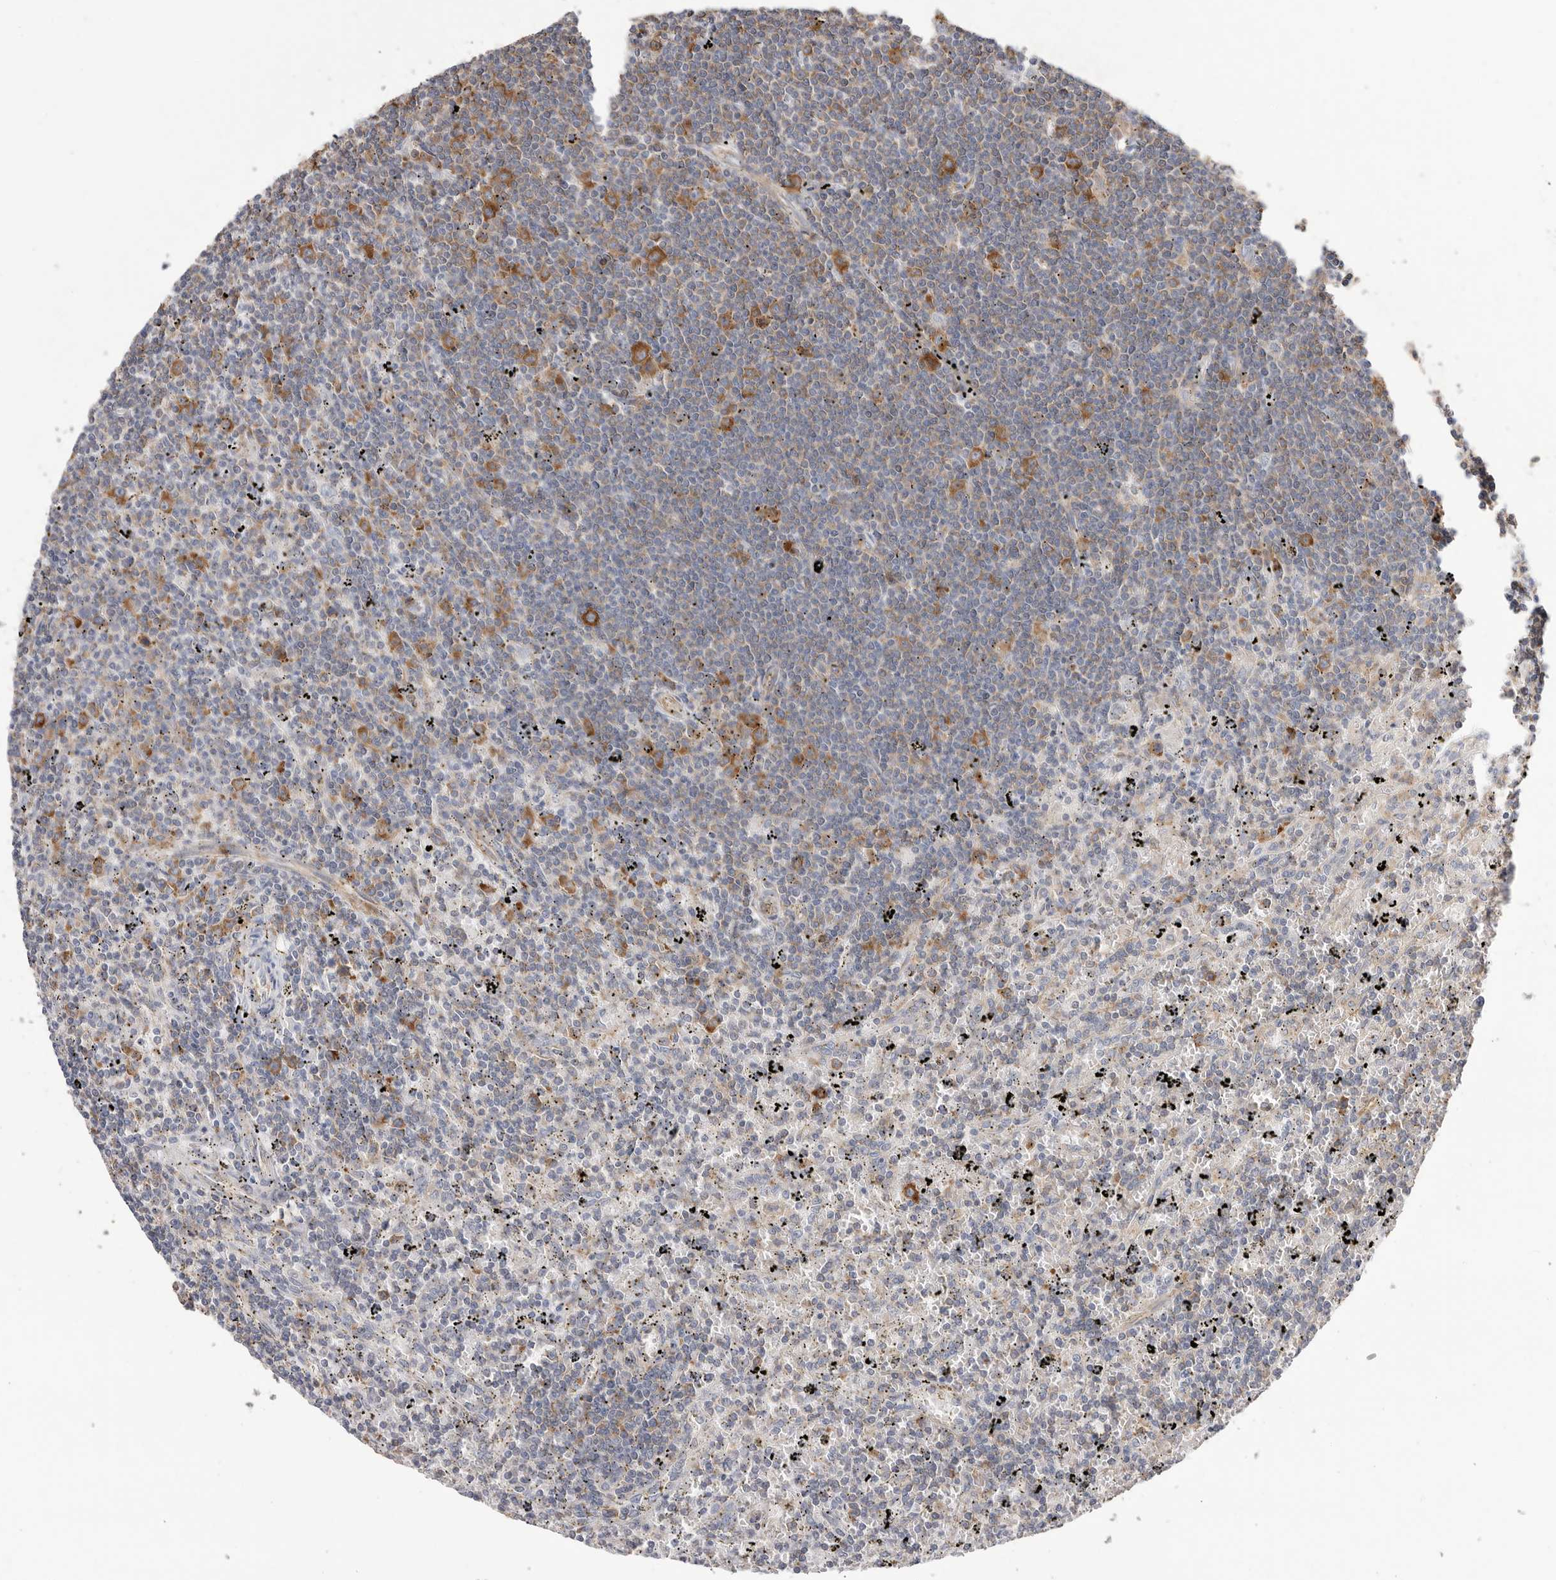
{"staining": {"intensity": "moderate", "quantity": "<25%", "location": "cytoplasmic/membranous"}, "tissue": "lymphoma", "cell_type": "Tumor cells", "image_type": "cancer", "snomed": [{"axis": "morphology", "description": "Malignant lymphoma, non-Hodgkin's type, Low grade"}, {"axis": "topography", "description": "Spleen"}], "caption": "High-magnification brightfield microscopy of malignant lymphoma, non-Hodgkin's type (low-grade) stained with DAB (3,3'-diaminobenzidine) (brown) and counterstained with hematoxylin (blue). tumor cells exhibit moderate cytoplasmic/membranous positivity is appreciated in about<25% of cells.", "gene": "SERBP1", "patient": {"sex": "male", "age": 76}}